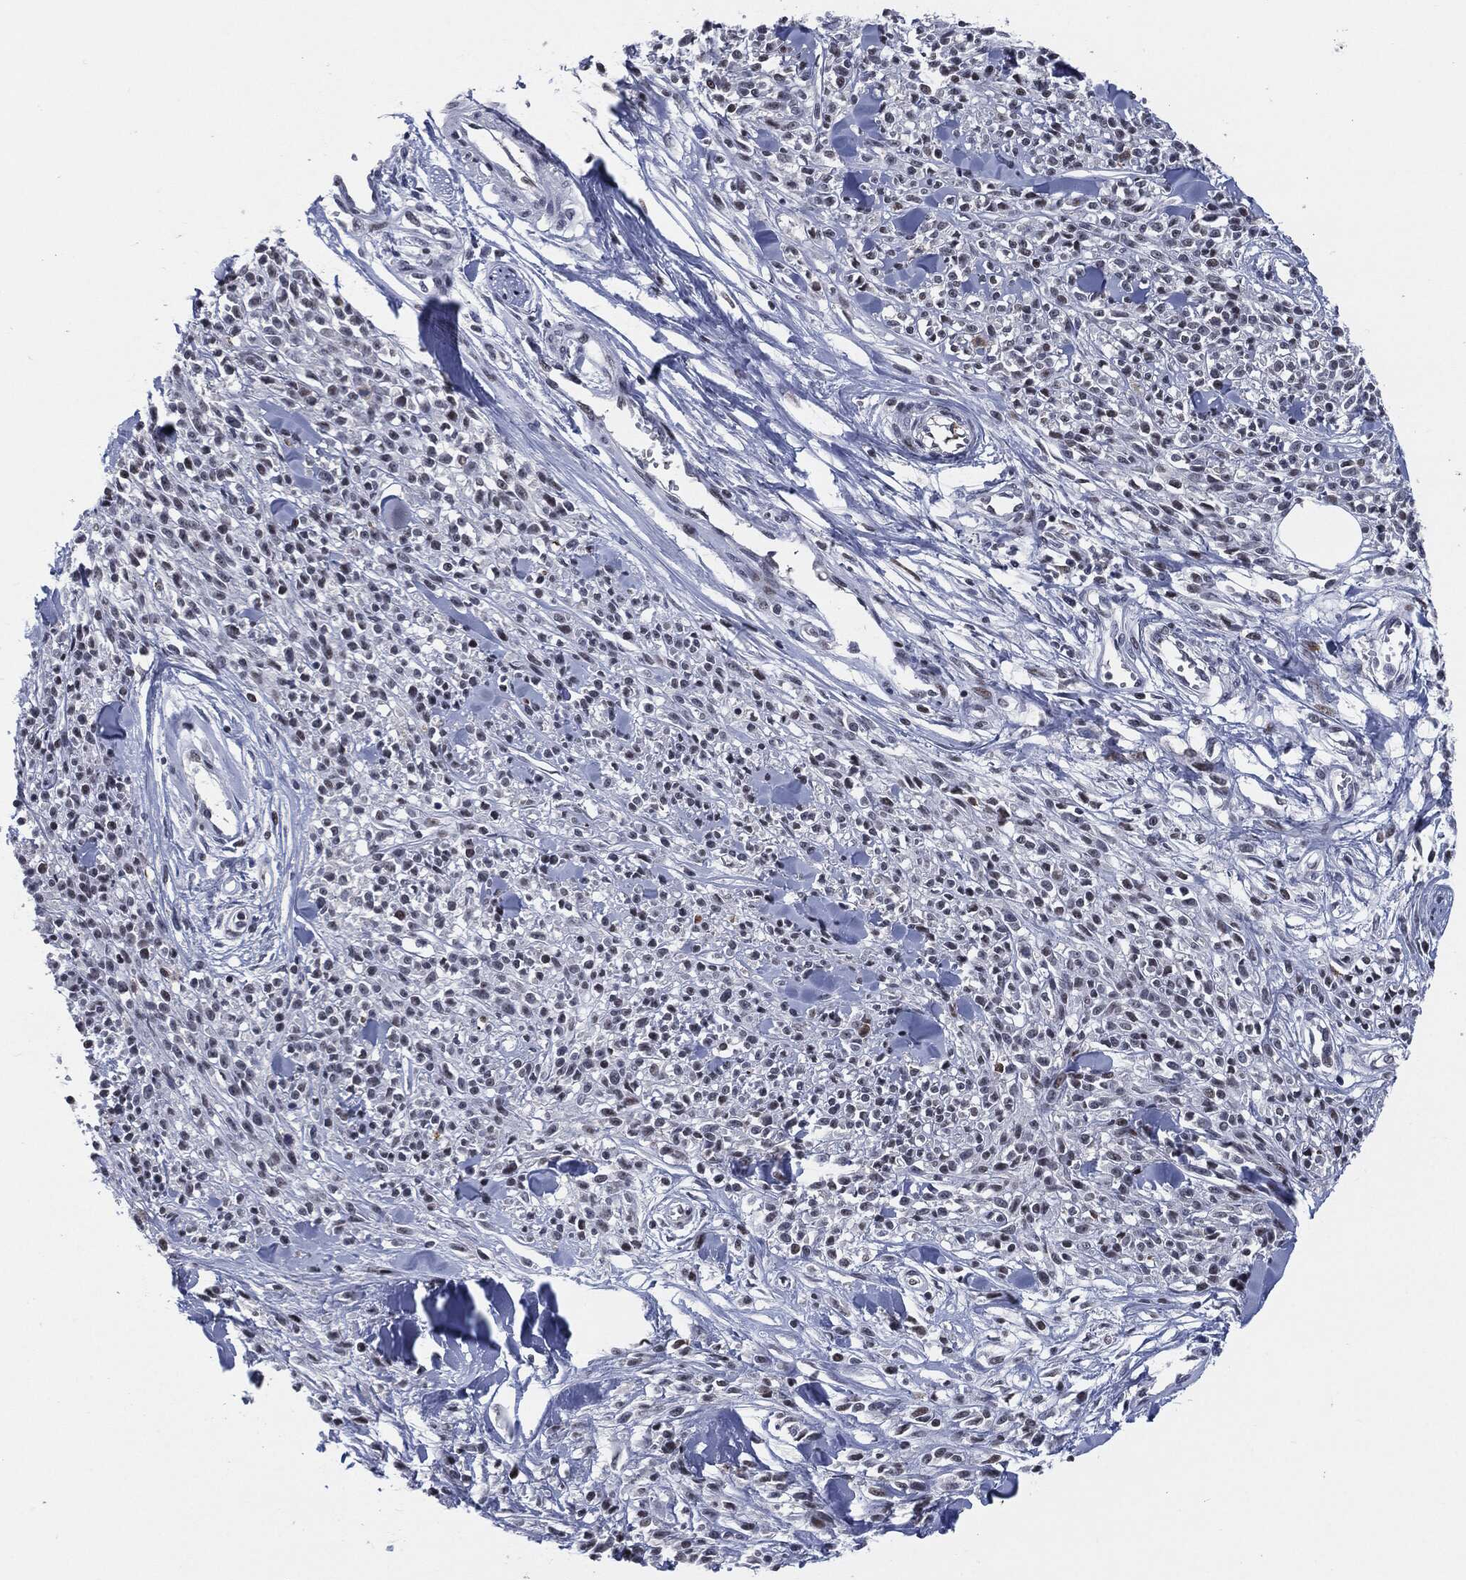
{"staining": {"intensity": "negative", "quantity": "none", "location": "none"}, "tissue": "melanoma", "cell_type": "Tumor cells", "image_type": "cancer", "snomed": [{"axis": "morphology", "description": "Malignant melanoma, NOS"}, {"axis": "topography", "description": "Skin"}, {"axis": "topography", "description": "Skin of trunk"}], "caption": "DAB immunohistochemical staining of malignant melanoma exhibits no significant staining in tumor cells.", "gene": "AKT2", "patient": {"sex": "male", "age": 74}}